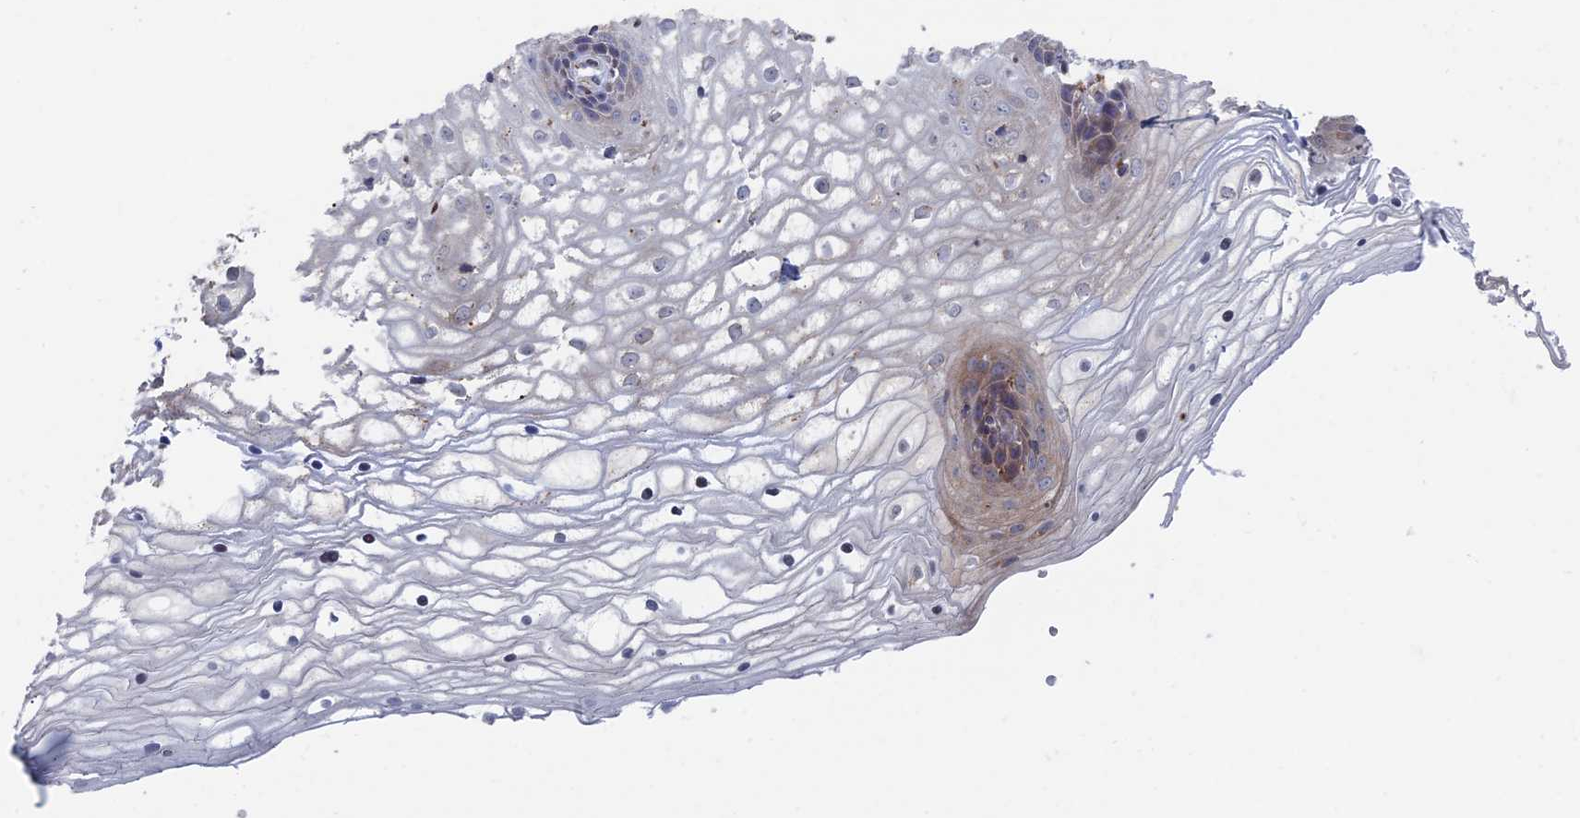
{"staining": {"intensity": "weak", "quantity": "<25%", "location": "cytoplasmic/membranous"}, "tissue": "vagina", "cell_type": "Squamous epithelial cells", "image_type": "normal", "snomed": [{"axis": "morphology", "description": "Normal tissue, NOS"}, {"axis": "topography", "description": "Vagina"}], "caption": "This is a micrograph of immunohistochemistry staining of normal vagina, which shows no positivity in squamous epithelial cells. (Immunohistochemistry, brightfield microscopy, high magnification).", "gene": "BPIFB6", "patient": {"sex": "female", "age": 34}}